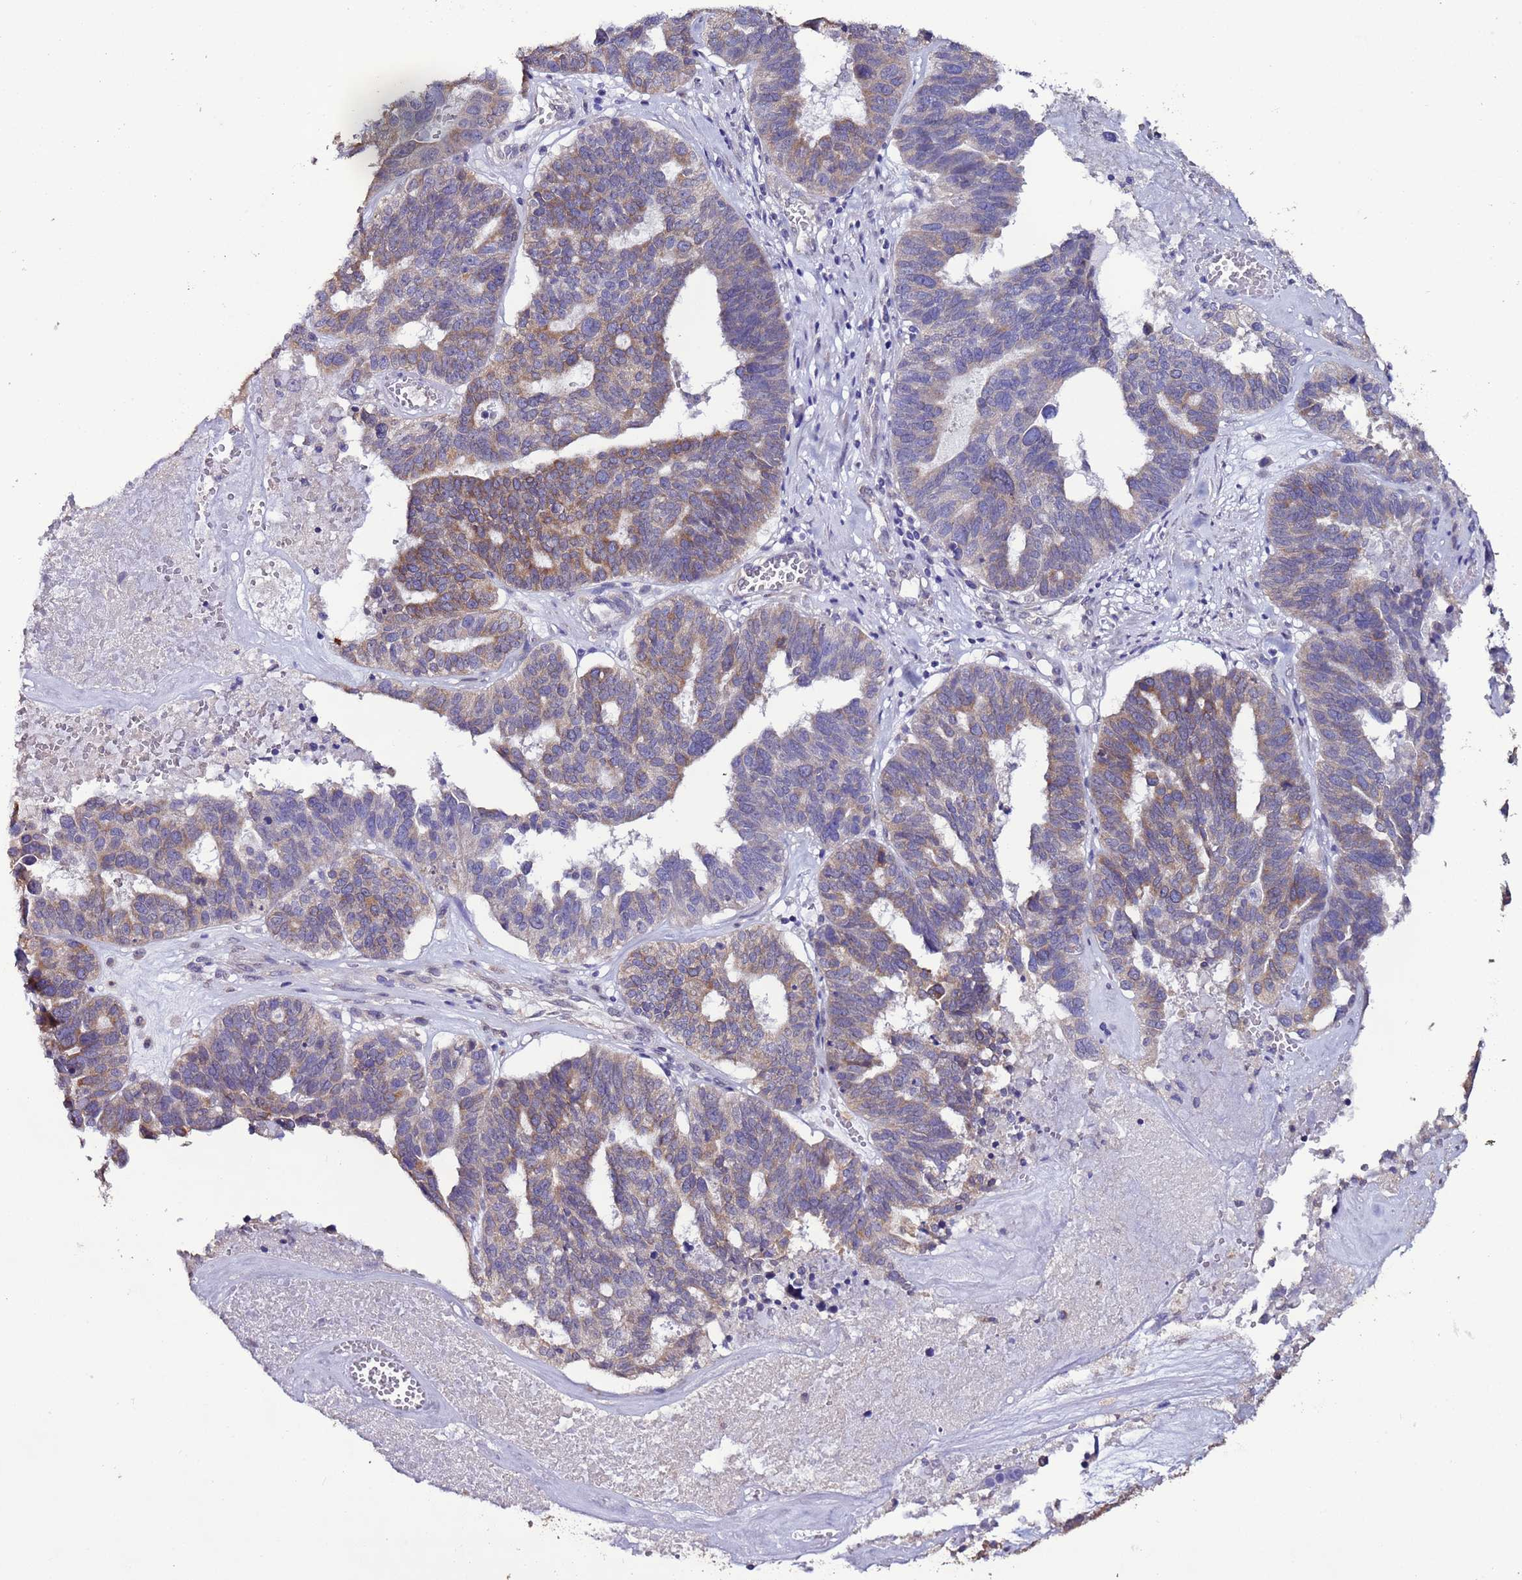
{"staining": {"intensity": "moderate", "quantity": "25%-75%", "location": "cytoplasmic/membranous"}, "tissue": "ovarian cancer", "cell_type": "Tumor cells", "image_type": "cancer", "snomed": [{"axis": "morphology", "description": "Cystadenocarcinoma, serous, NOS"}, {"axis": "topography", "description": "Ovary"}], "caption": "Immunohistochemical staining of human ovarian cancer exhibits medium levels of moderate cytoplasmic/membranous expression in about 25%-75% of tumor cells. (DAB IHC with brightfield microscopy, high magnification).", "gene": "SLC41A3", "patient": {"sex": "female", "age": 59}}